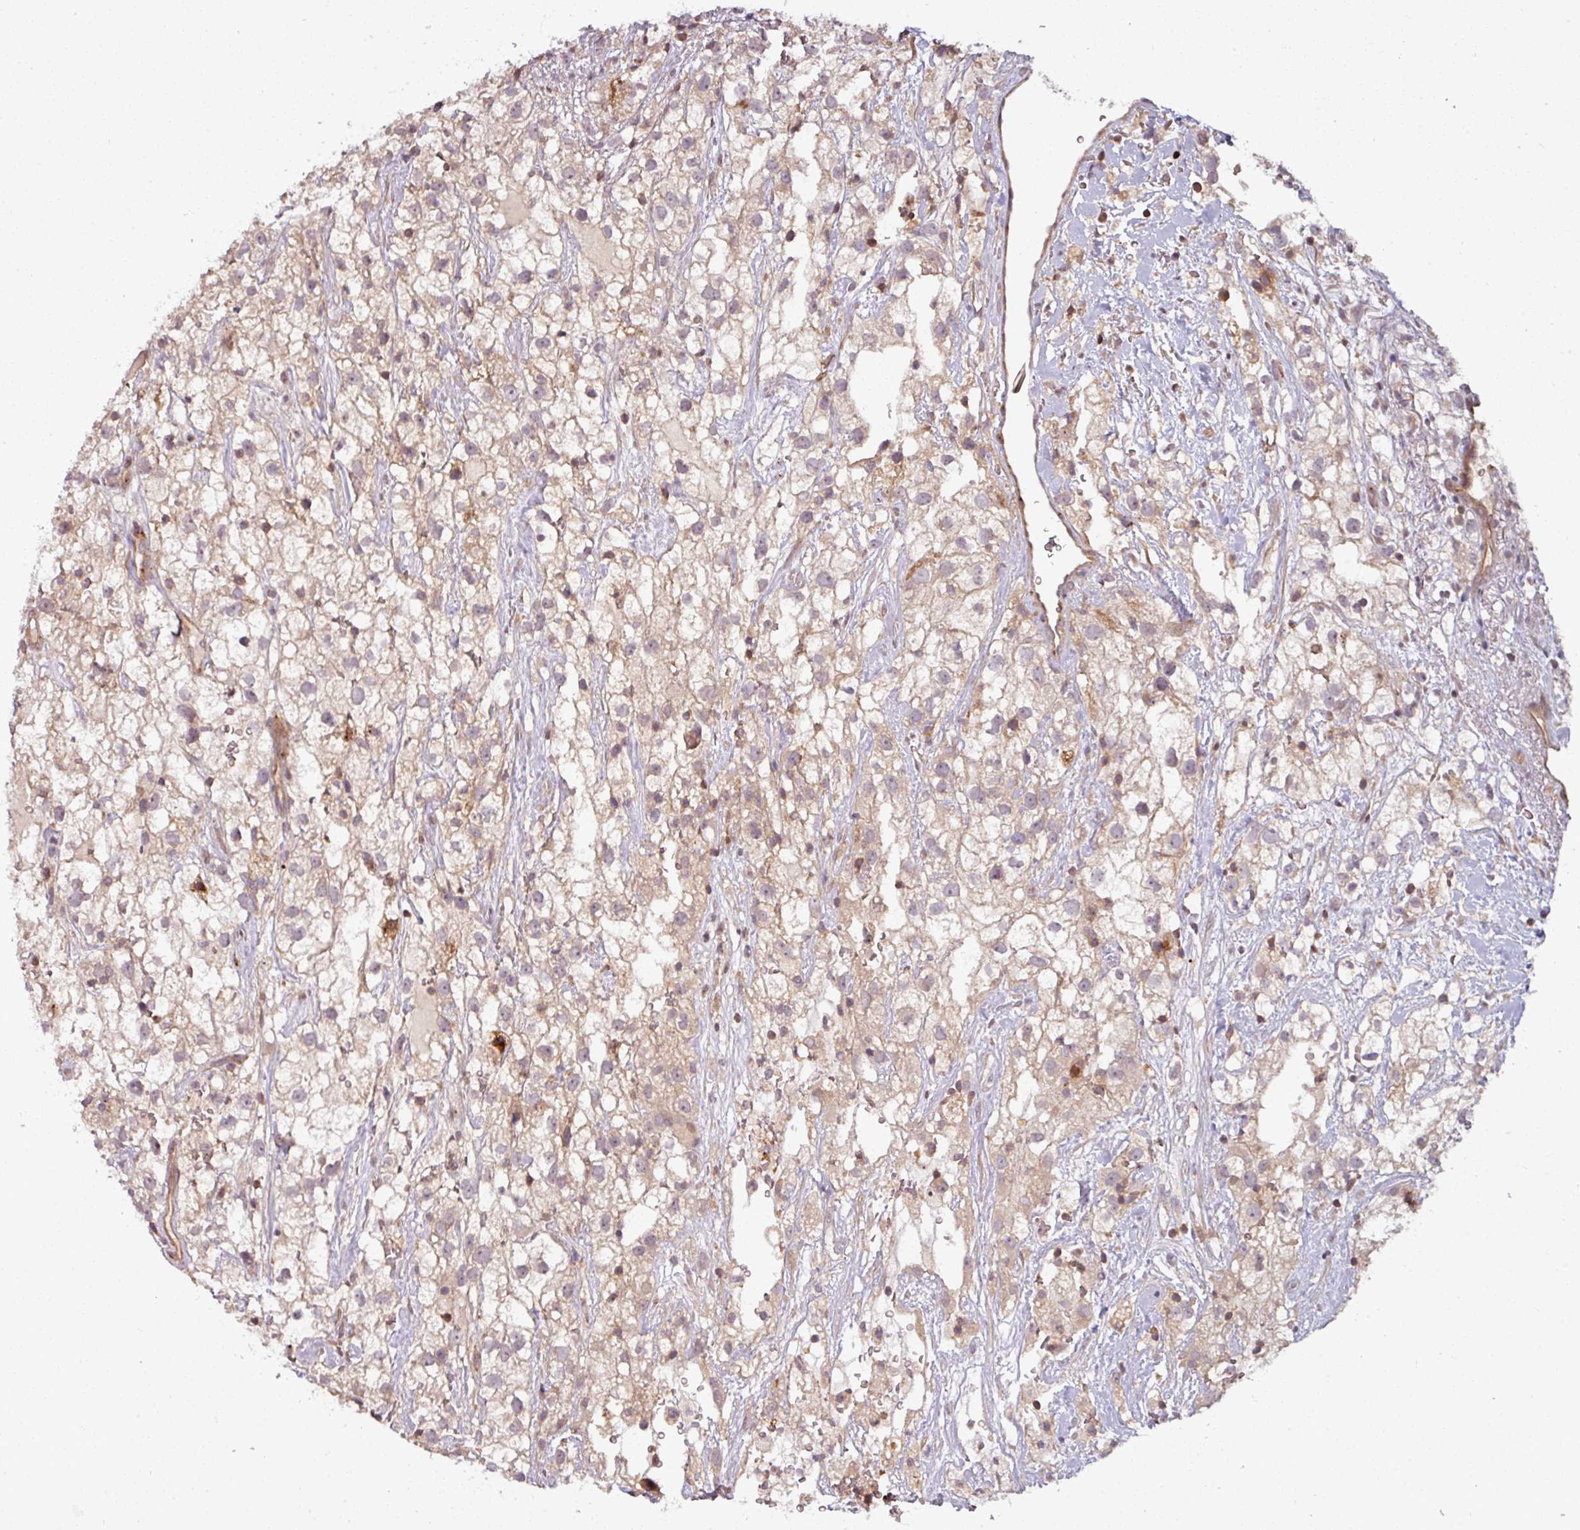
{"staining": {"intensity": "weak", "quantity": ">75%", "location": "cytoplasmic/membranous"}, "tissue": "renal cancer", "cell_type": "Tumor cells", "image_type": "cancer", "snomed": [{"axis": "morphology", "description": "Adenocarcinoma, NOS"}, {"axis": "topography", "description": "Kidney"}], "caption": "A micrograph showing weak cytoplasmic/membranous expression in about >75% of tumor cells in renal adenocarcinoma, as visualized by brown immunohistochemical staining.", "gene": "TUSC3", "patient": {"sex": "male", "age": 59}}